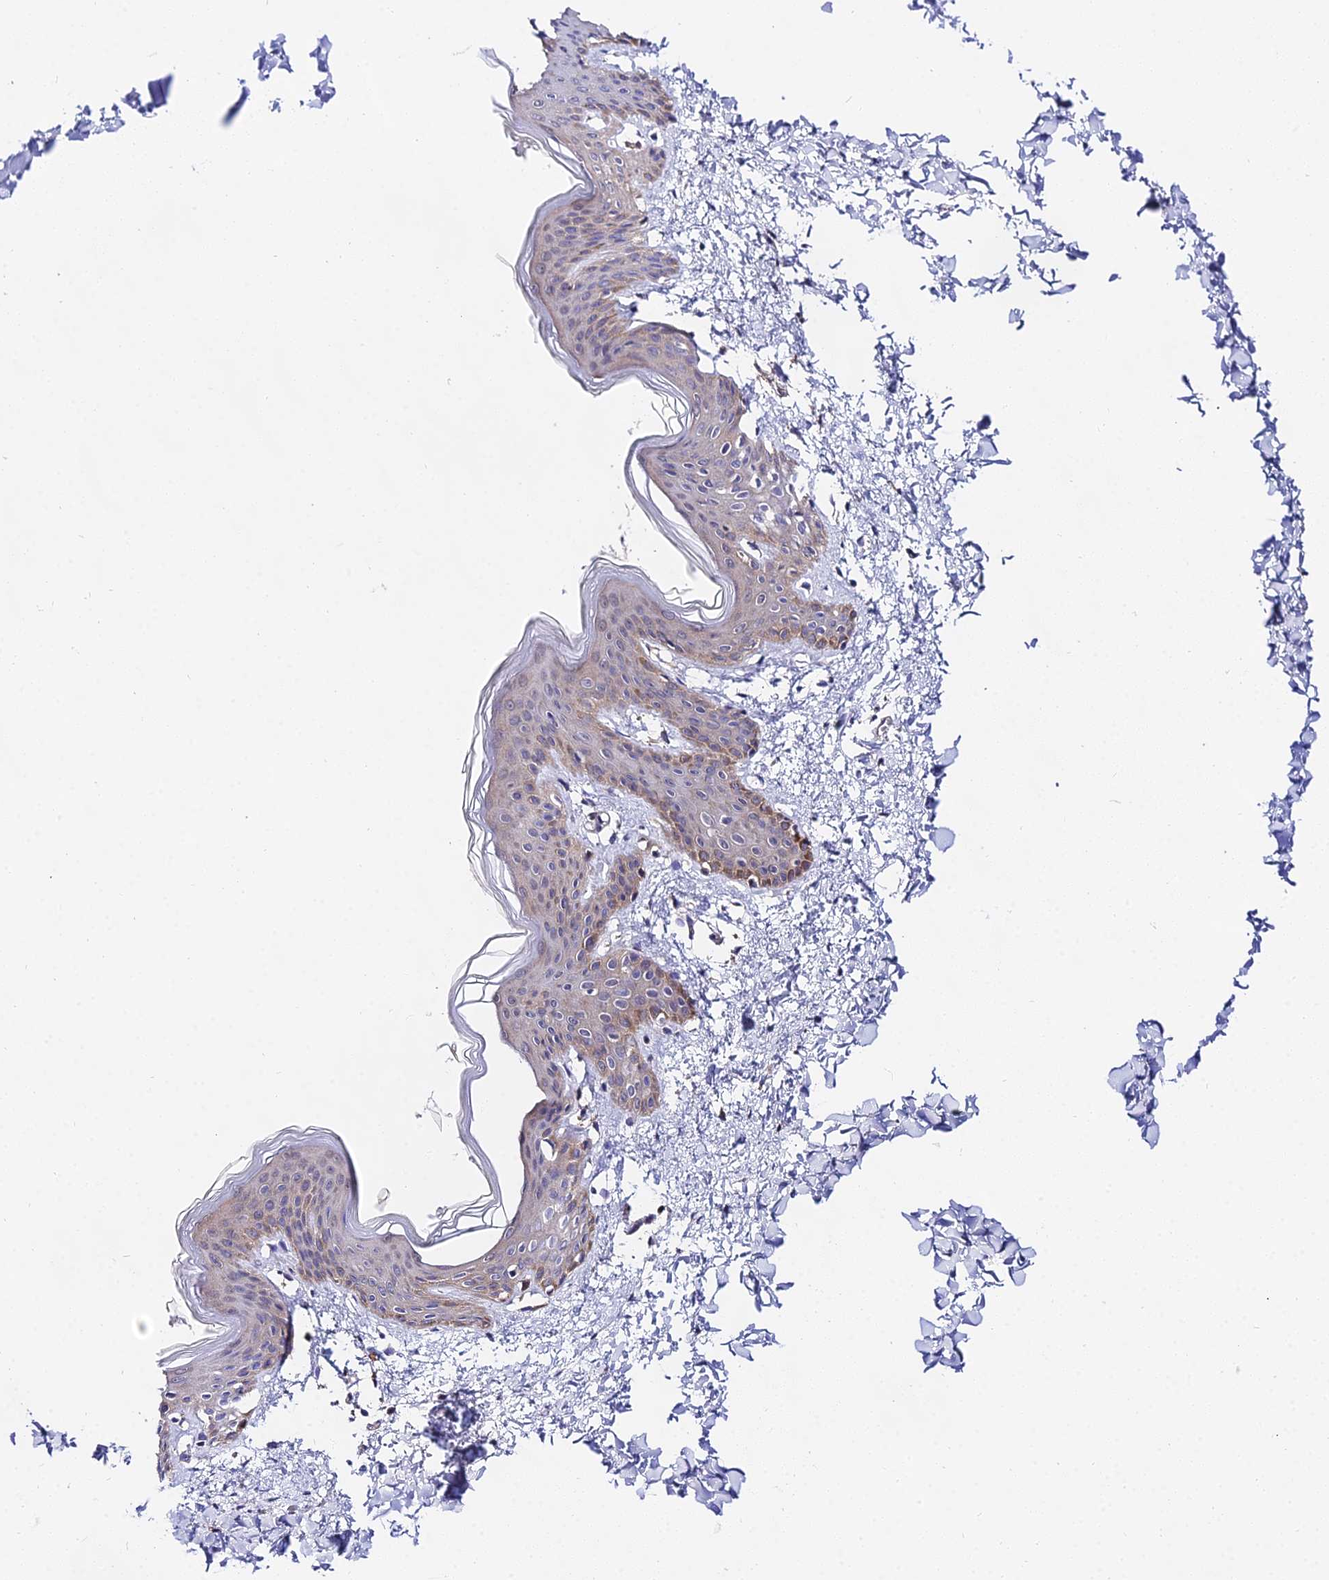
{"staining": {"intensity": "negative", "quantity": "none", "location": "none"}, "tissue": "skin", "cell_type": "Fibroblasts", "image_type": "normal", "snomed": [{"axis": "morphology", "description": "Normal tissue, NOS"}, {"axis": "topography", "description": "Skin"}], "caption": "Immunohistochemical staining of benign human skin shows no significant staining in fibroblasts. The staining was performed using DAB (3,3'-diaminobenzidine) to visualize the protein expression in brown, while the nuclei were stained in blue with hematoxylin (Magnification: 20x).", "gene": "PPP2R2A", "patient": {"sex": "female", "age": 17}}